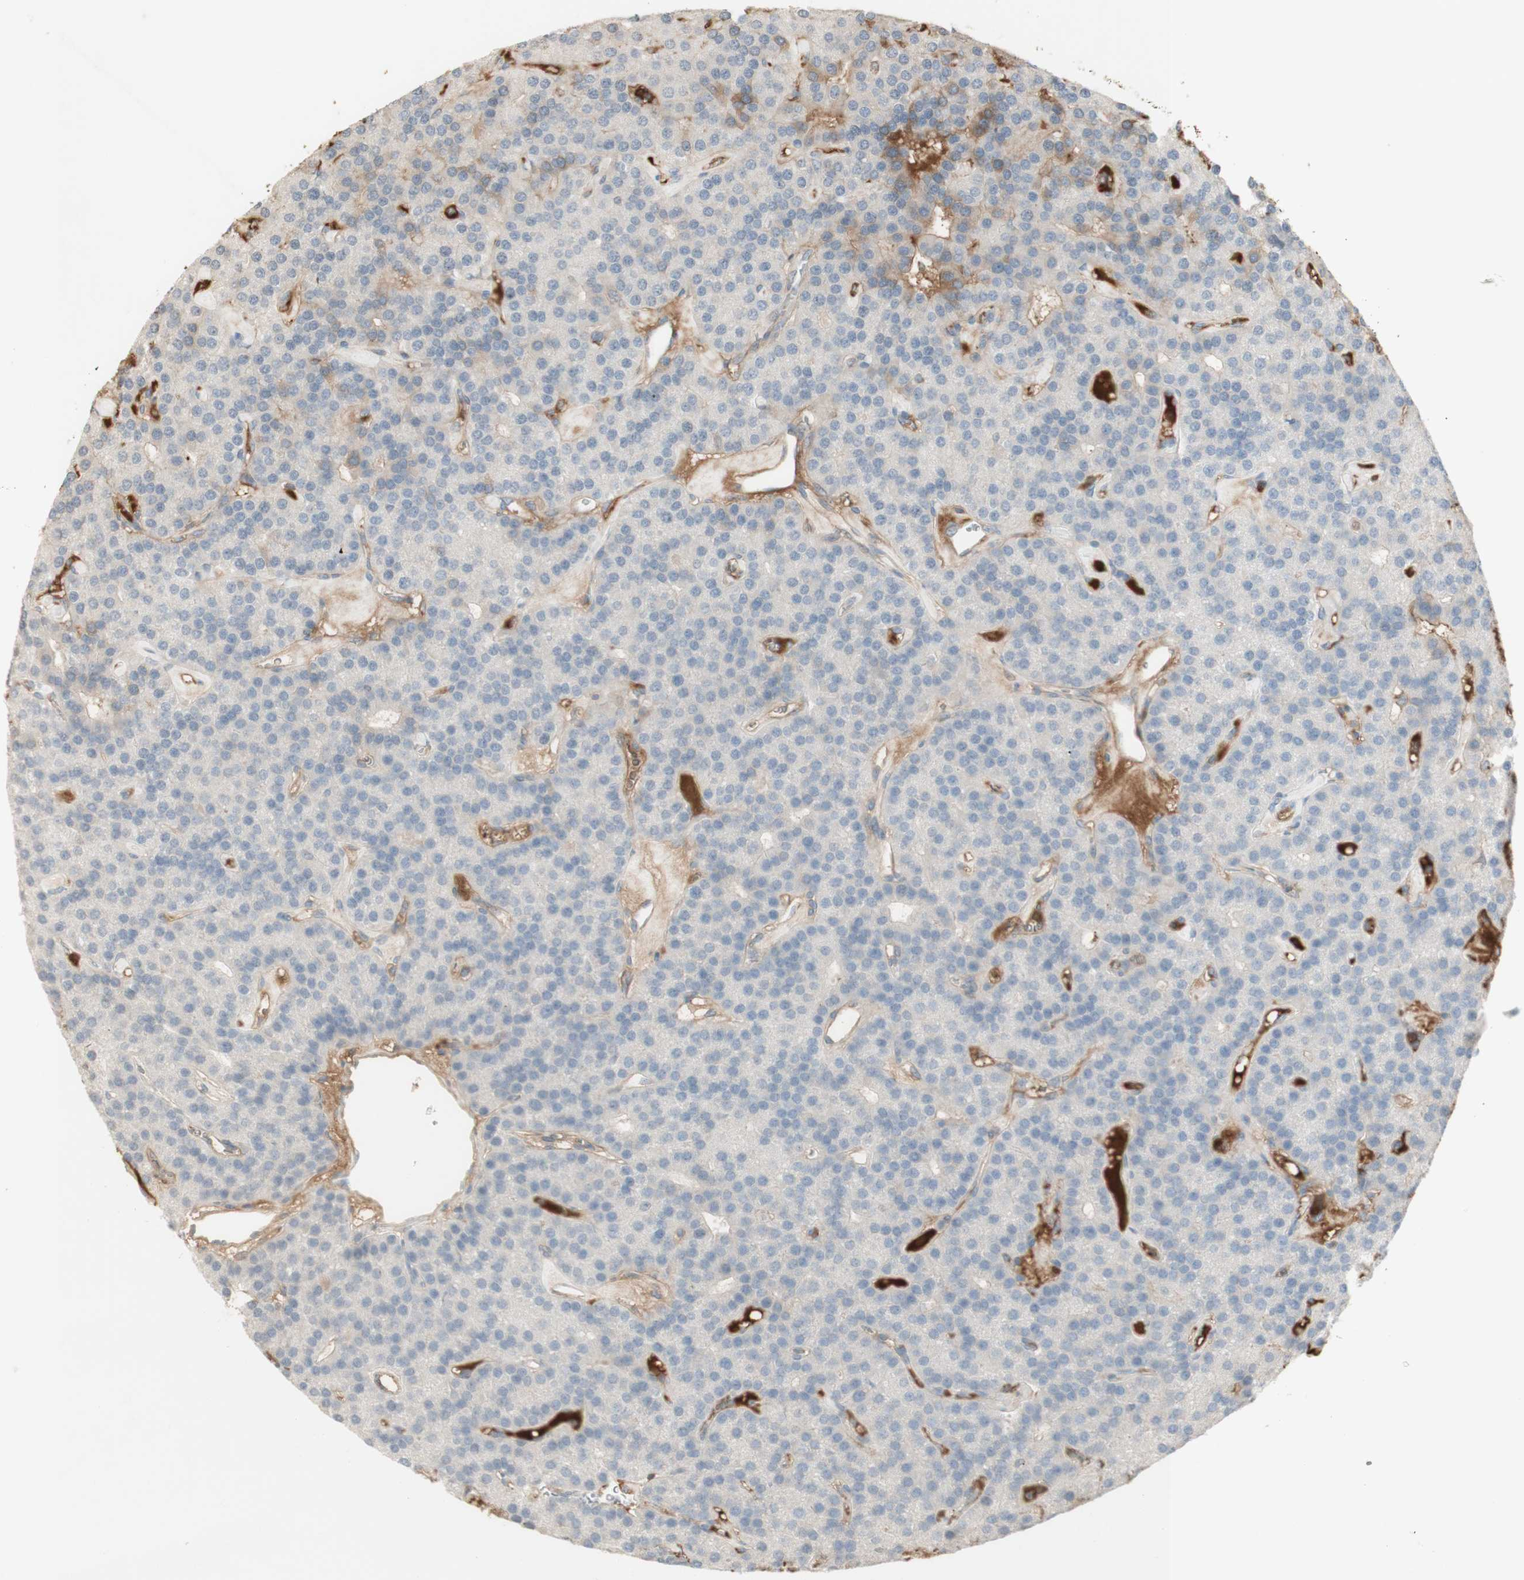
{"staining": {"intensity": "negative", "quantity": "none", "location": "none"}, "tissue": "parathyroid gland", "cell_type": "Glandular cells", "image_type": "normal", "snomed": [{"axis": "morphology", "description": "Normal tissue, NOS"}, {"axis": "morphology", "description": "Adenoma, NOS"}, {"axis": "topography", "description": "Parathyroid gland"}], "caption": "The immunohistochemistry histopathology image has no significant positivity in glandular cells of parathyroid gland. (DAB (3,3'-diaminobenzidine) IHC, high magnification).", "gene": "NID1", "patient": {"sex": "female", "age": 86}}